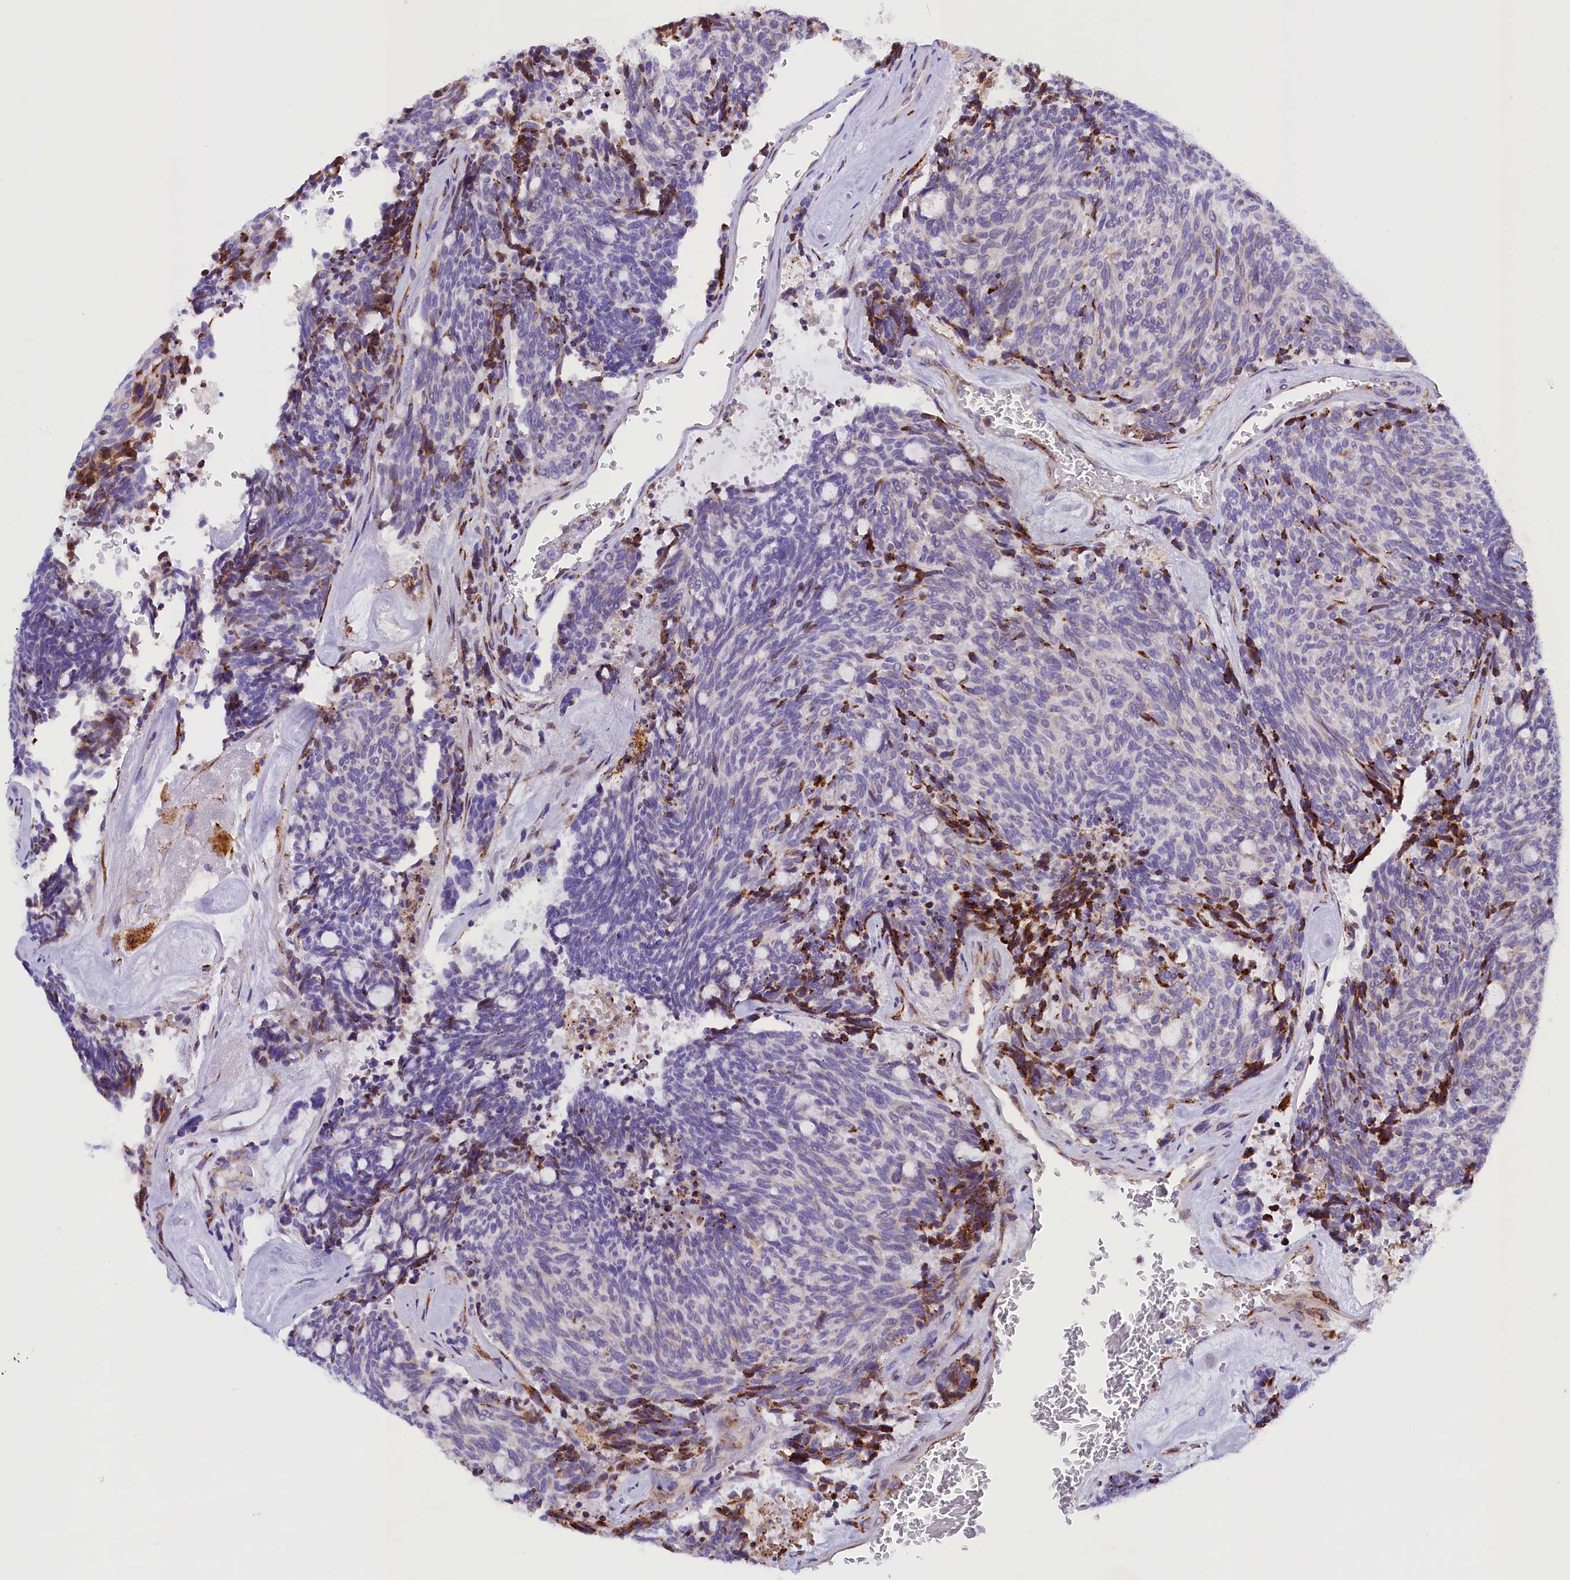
{"staining": {"intensity": "negative", "quantity": "none", "location": "none"}, "tissue": "carcinoid", "cell_type": "Tumor cells", "image_type": "cancer", "snomed": [{"axis": "morphology", "description": "Carcinoid, malignant, NOS"}, {"axis": "topography", "description": "Pancreas"}], "caption": "Immunohistochemistry (IHC) image of neoplastic tissue: human malignant carcinoid stained with DAB (3,3'-diaminobenzidine) demonstrates no significant protein staining in tumor cells.", "gene": "CMTR2", "patient": {"sex": "female", "age": 54}}